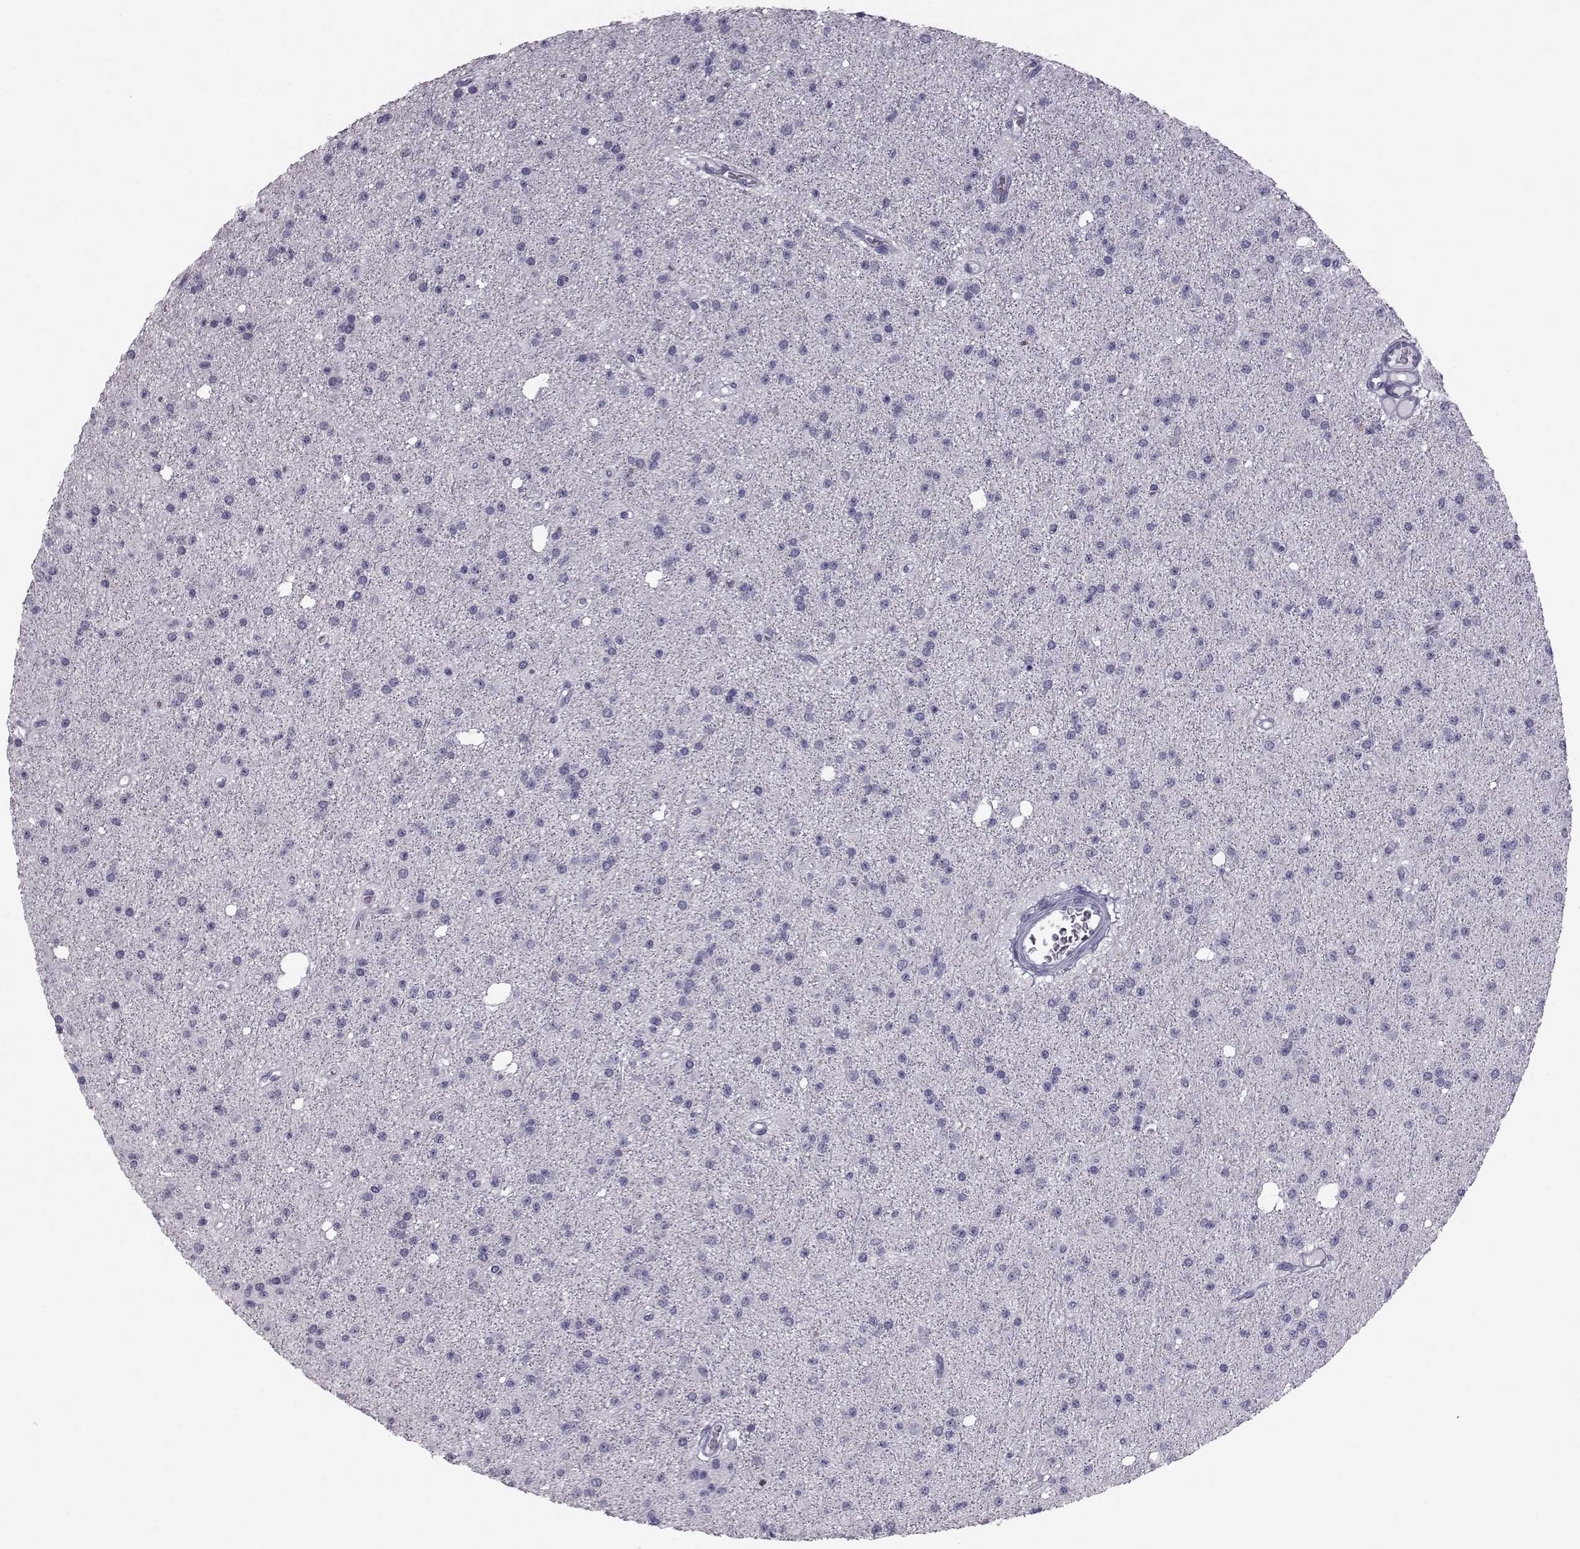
{"staining": {"intensity": "negative", "quantity": "none", "location": "none"}, "tissue": "glioma", "cell_type": "Tumor cells", "image_type": "cancer", "snomed": [{"axis": "morphology", "description": "Glioma, malignant, Low grade"}, {"axis": "topography", "description": "Brain"}], "caption": "There is no significant staining in tumor cells of malignant glioma (low-grade).", "gene": "GARIN3", "patient": {"sex": "male", "age": 27}}